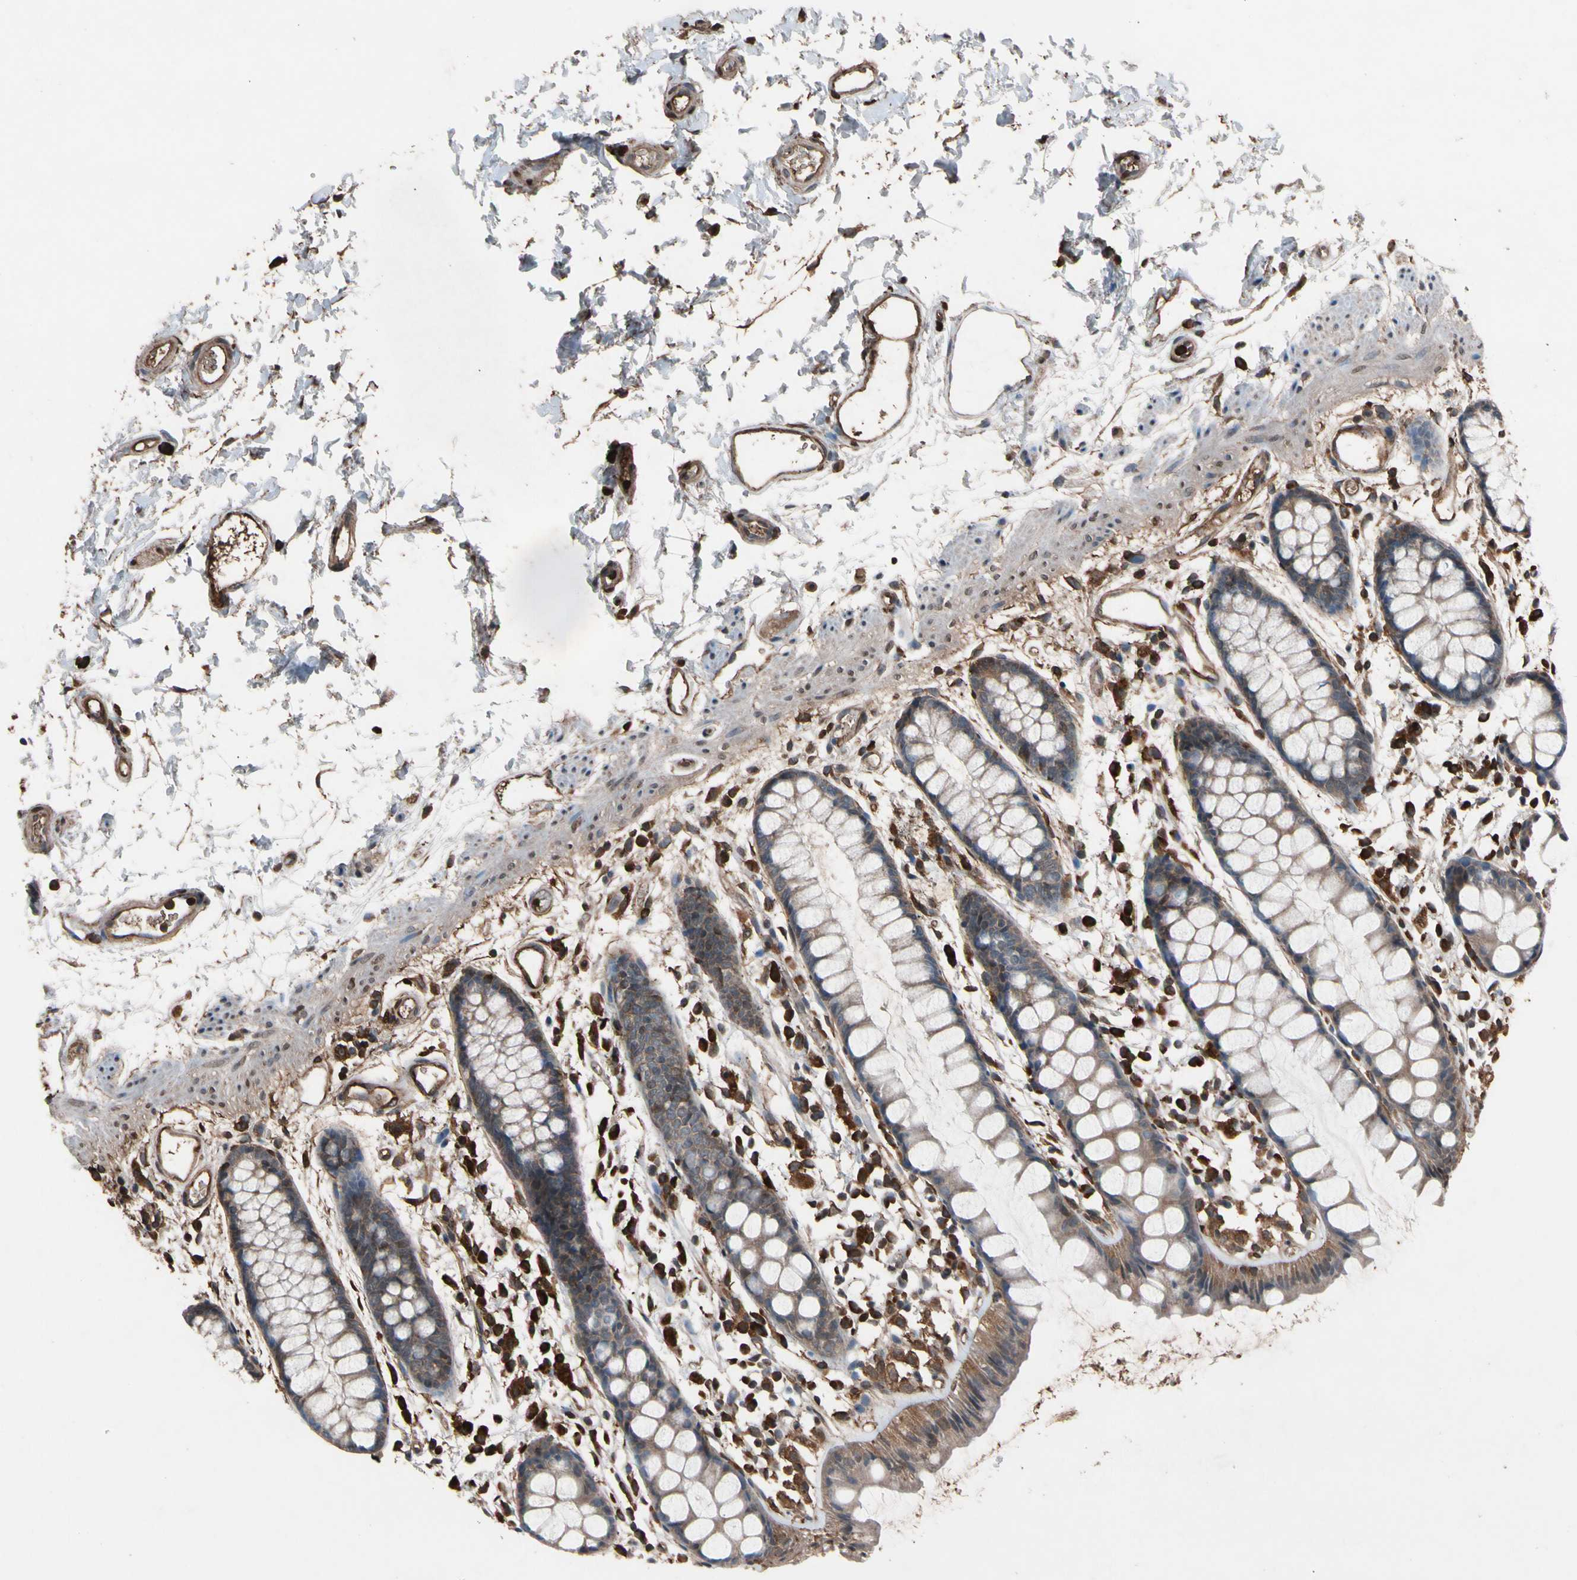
{"staining": {"intensity": "weak", "quantity": ">75%", "location": "cytoplasmic/membranous"}, "tissue": "rectum", "cell_type": "Glandular cells", "image_type": "normal", "snomed": [{"axis": "morphology", "description": "Normal tissue, NOS"}, {"axis": "topography", "description": "Rectum"}], "caption": "Immunohistochemical staining of unremarkable human rectum exhibits weak cytoplasmic/membranous protein positivity in about >75% of glandular cells.", "gene": "PRDX4", "patient": {"sex": "female", "age": 66}}